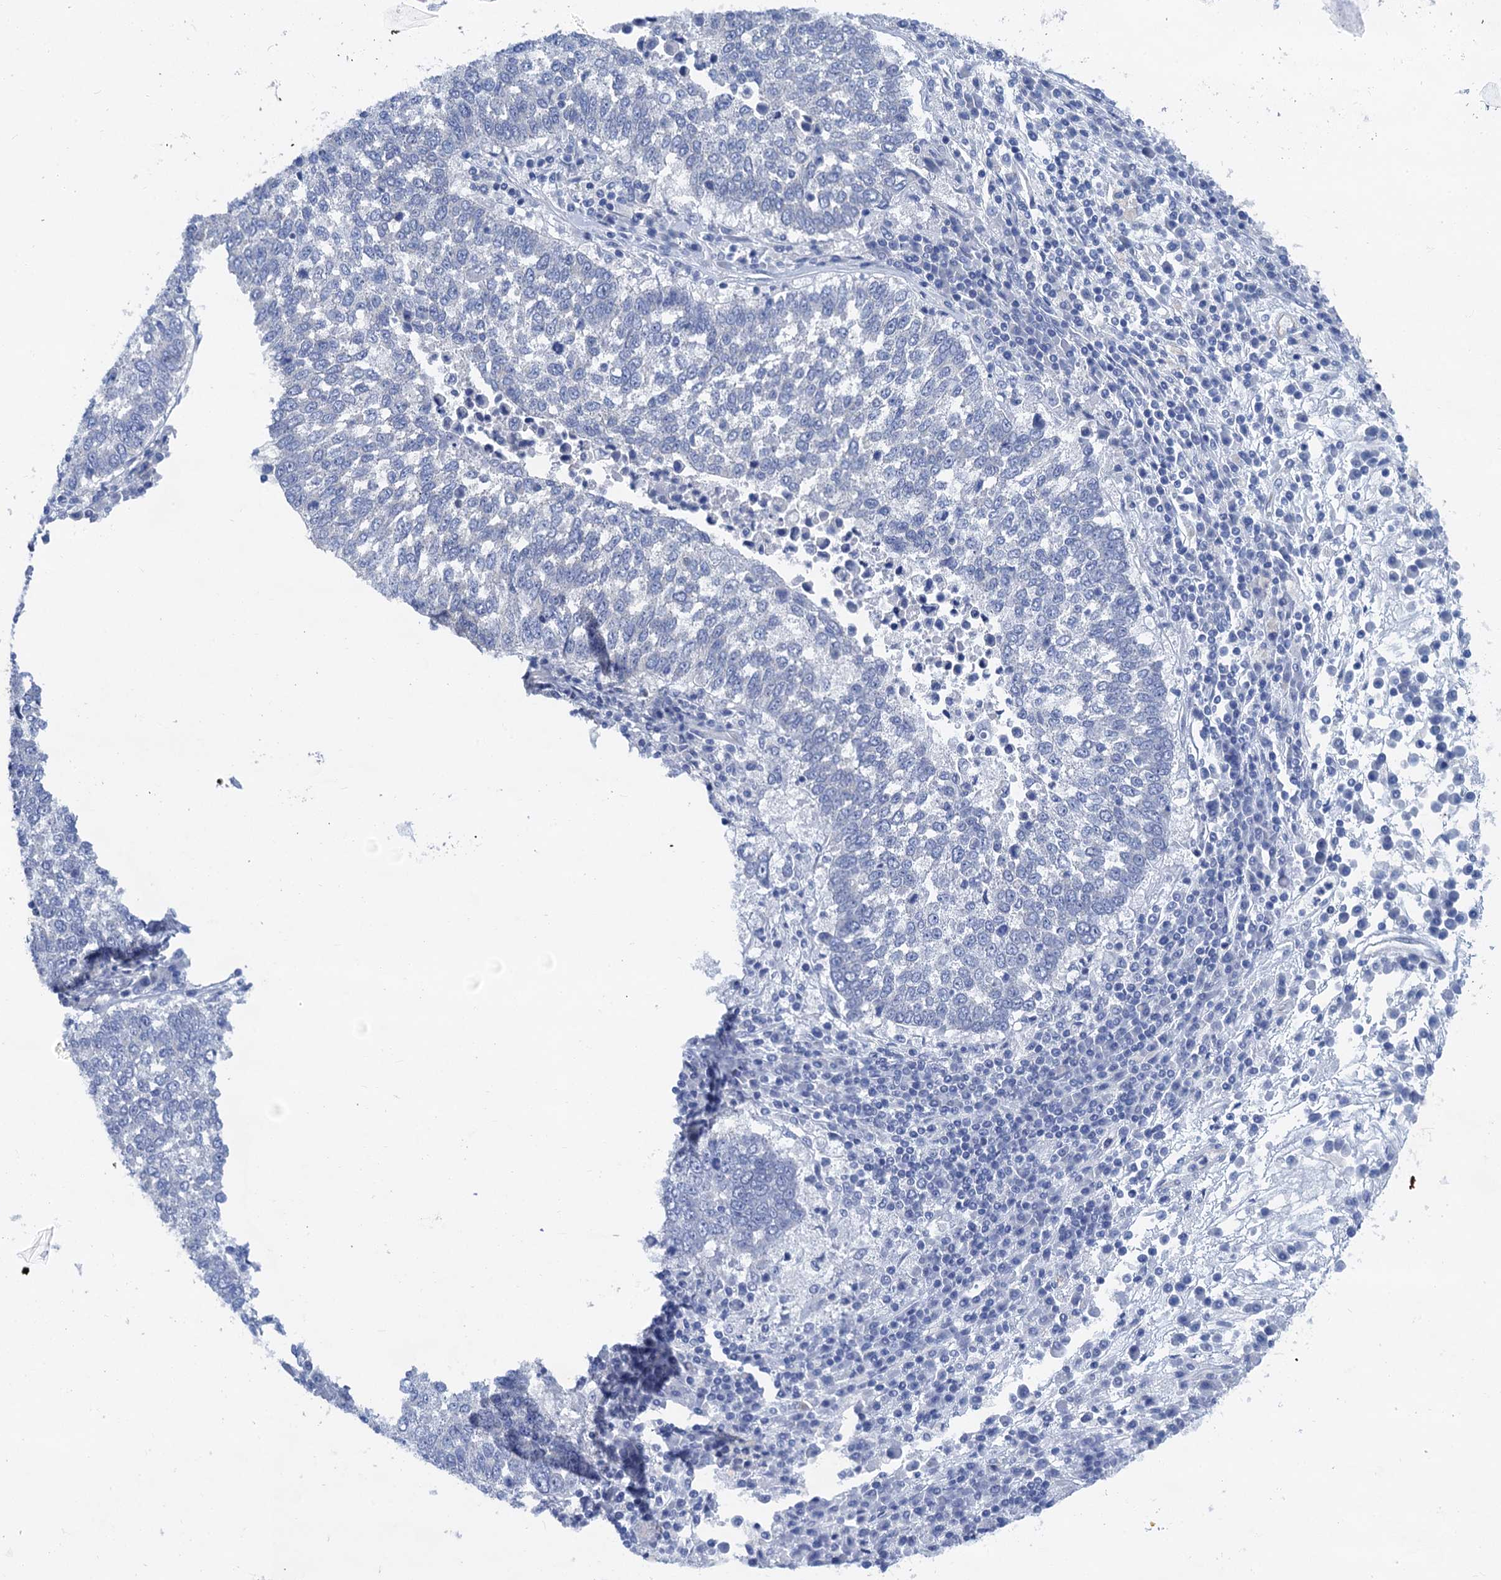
{"staining": {"intensity": "negative", "quantity": "none", "location": "none"}, "tissue": "lung cancer", "cell_type": "Tumor cells", "image_type": "cancer", "snomed": [{"axis": "morphology", "description": "Squamous cell carcinoma, NOS"}, {"axis": "topography", "description": "Lung"}], "caption": "Immunohistochemical staining of human squamous cell carcinoma (lung) exhibits no significant expression in tumor cells.", "gene": "PJA2", "patient": {"sex": "male", "age": 73}}